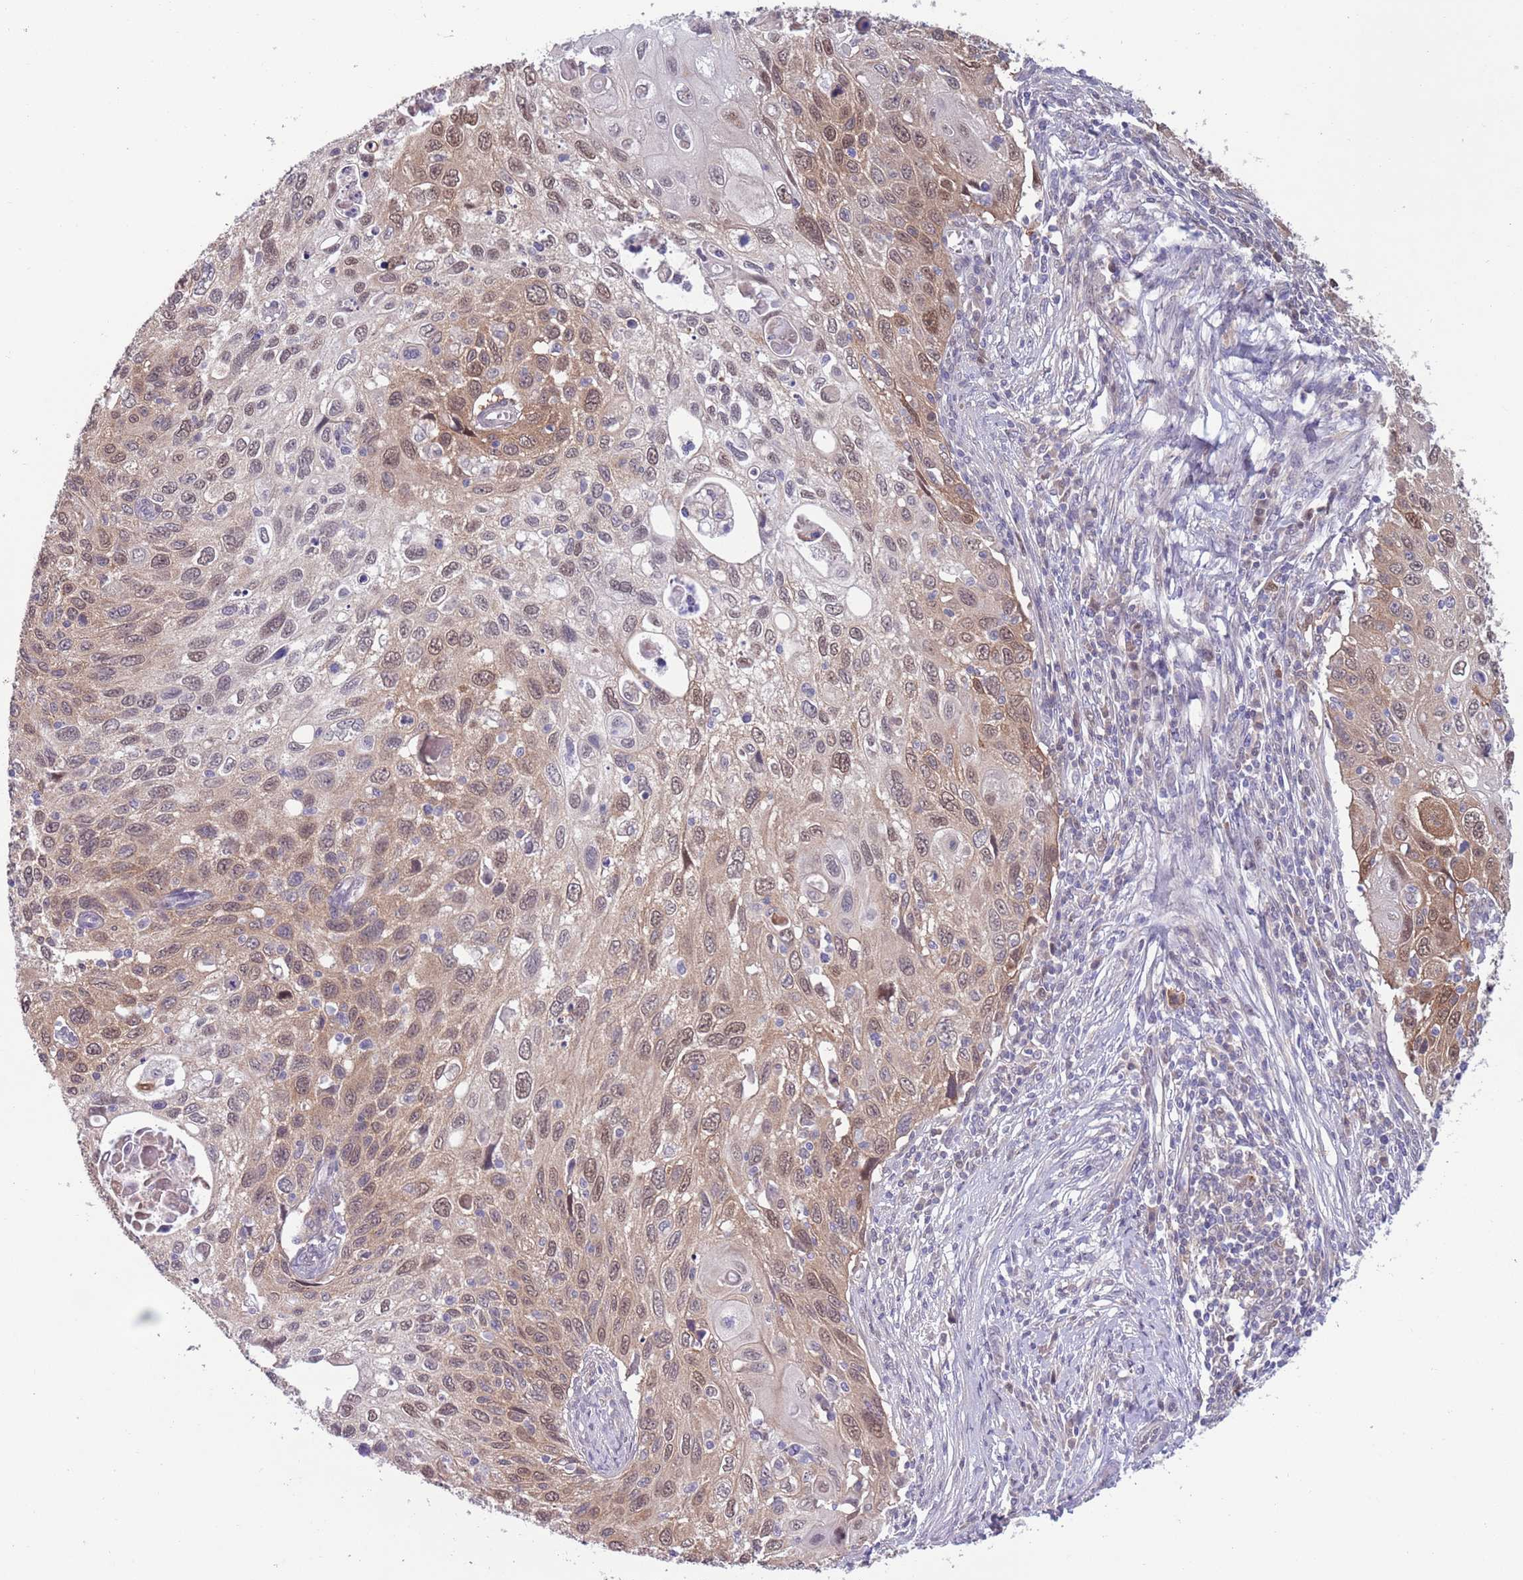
{"staining": {"intensity": "moderate", "quantity": "25%-75%", "location": "cytoplasmic/membranous,nuclear"}, "tissue": "cervical cancer", "cell_type": "Tumor cells", "image_type": "cancer", "snomed": [{"axis": "morphology", "description": "Squamous cell carcinoma, NOS"}, {"axis": "topography", "description": "Cervix"}], "caption": "Immunohistochemical staining of human squamous cell carcinoma (cervical) demonstrates medium levels of moderate cytoplasmic/membranous and nuclear expression in approximately 25%-75% of tumor cells.", "gene": "CLNS1A", "patient": {"sex": "female", "age": 70}}